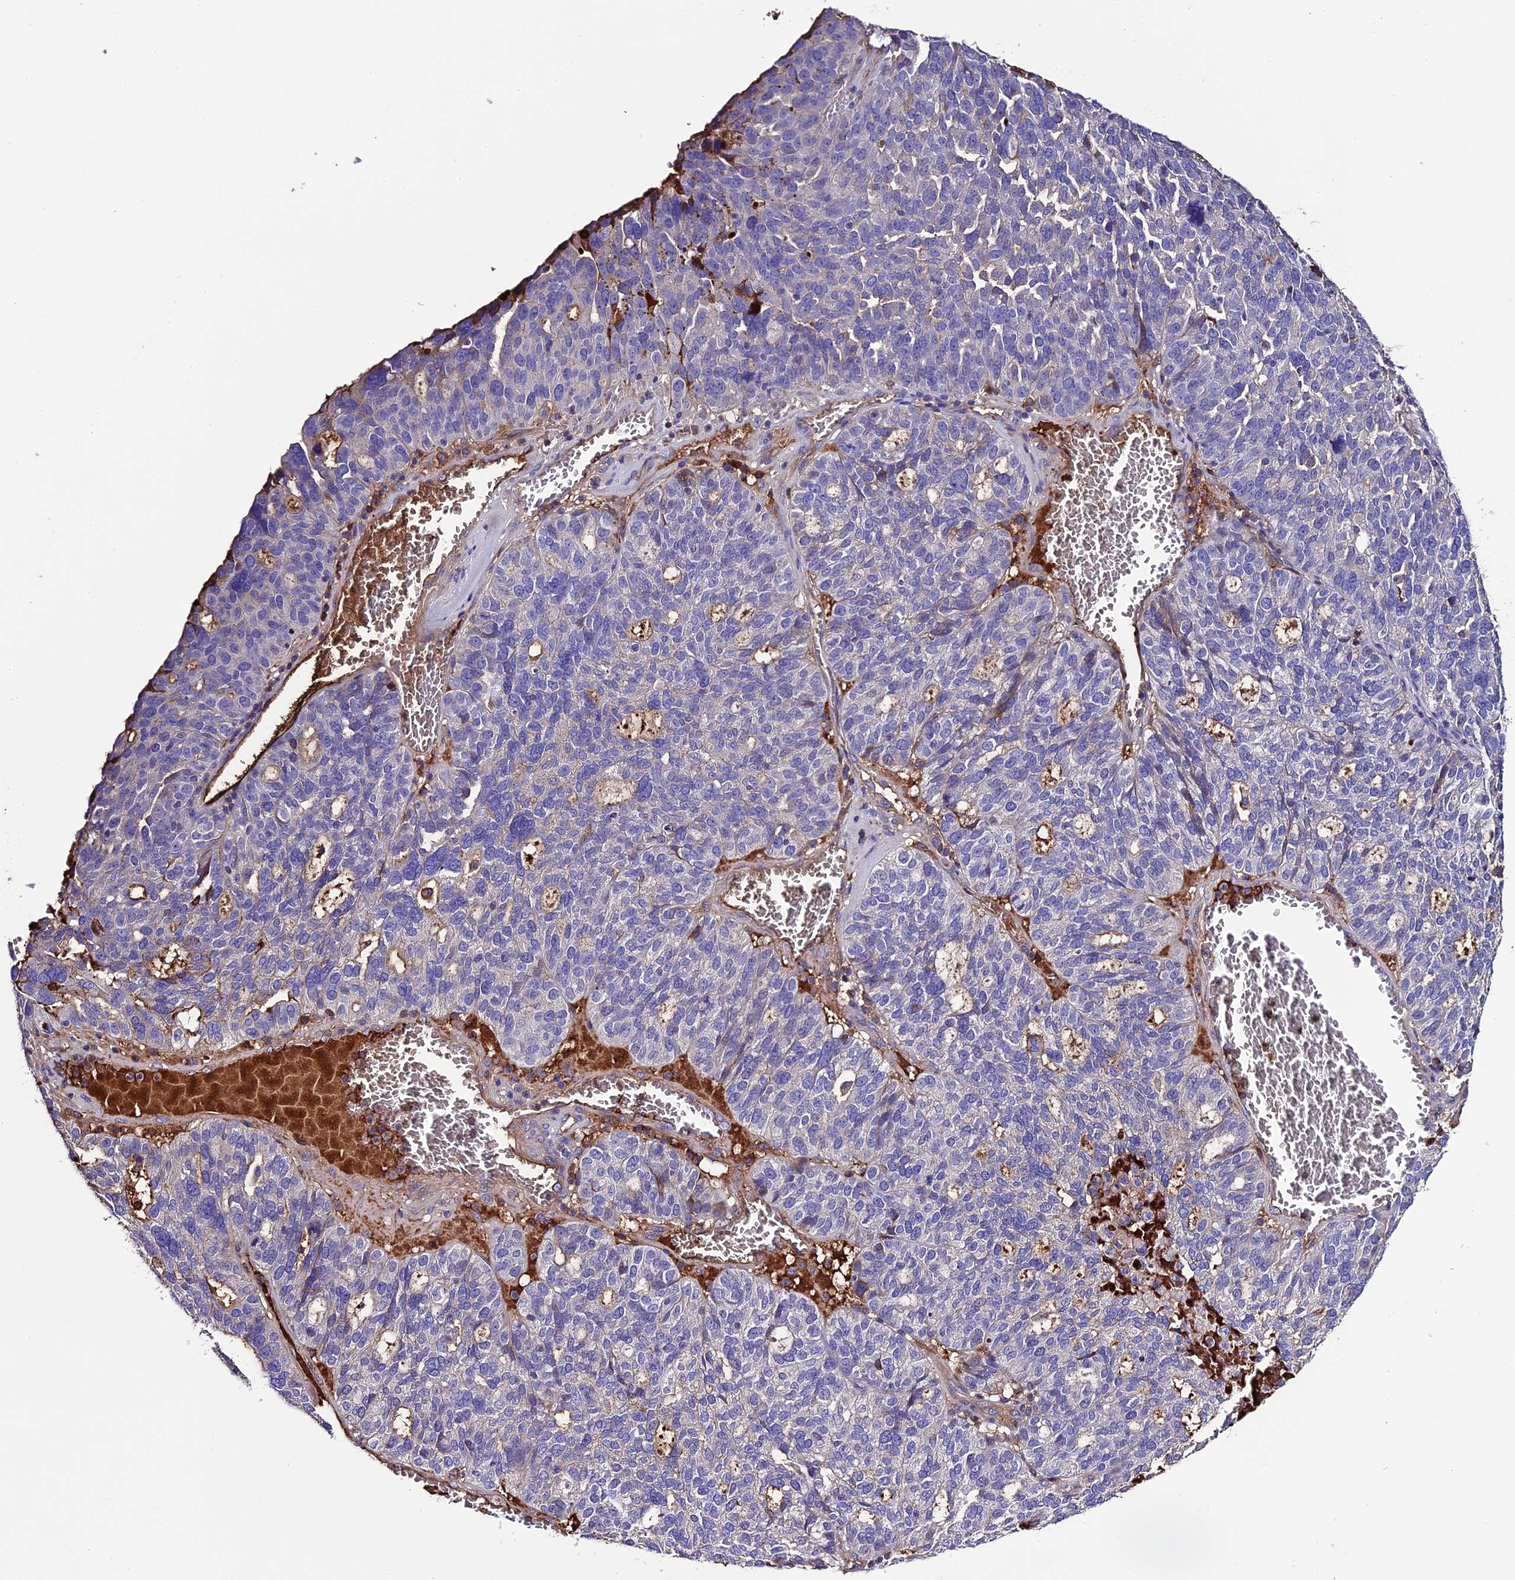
{"staining": {"intensity": "negative", "quantity": "none", "location": "none"}, "tissue": "ovarian cancer", "cell_type": "Tumor cells", "image_type": "cancer", "snomed": [{"axis": "morphology", "description": "Cystadenocarcinoma, serous, NOS"}, {"axis": "topography", "description": "Ovary"}], "caption": "Immunohistochemical staining of human ovarian serous cystadenocarcinoma reveals no significant positivity in tumor cells.", "gene": "TCP11L2", "patient": {"sex": "female", "age": 59}}